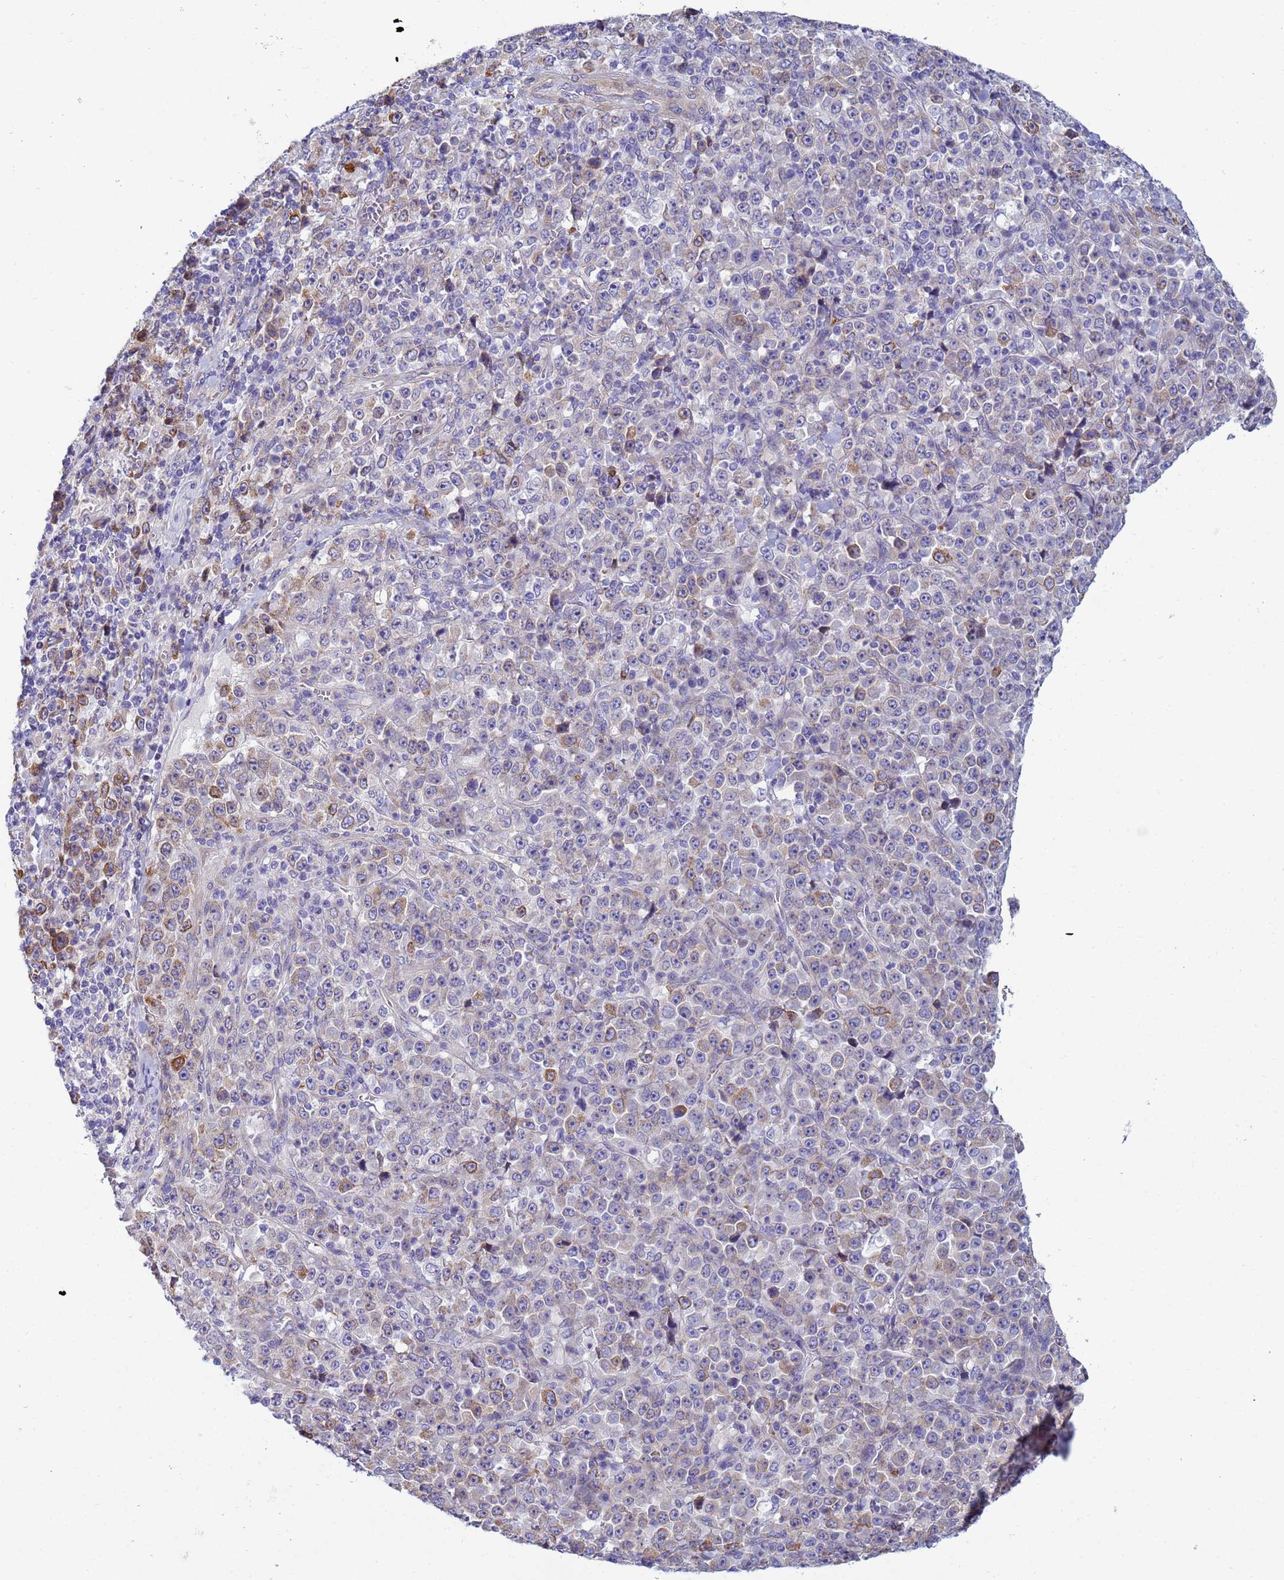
{"staining": {"intensity": "moderate", "quantity": "<25%", "location": "cytoplasmic/membranous"}, "tissue": "stomach cancer", "cell_type": "Tumor cells", "image_type": "cancer", "snomed": [{"axis": "morphology", "description": "Normal tissue, NOS"}, {"axis": "morphology", "description": "Adenocarcinoma, NOS"}, {"axis": "topography", "description": "Stomach, upper"}, {"axis": "topography", "description": "Stomach"}], "caption": "Adenocarcinoma (stomach) stained with DAB immunohistochemistry (IHC) demonstrates low levels of moderate cytoplasmic/membranous expression in approximately <25% of tumor cells. Immunohistochemistry stains the protein in brown and the nuclei are stained blue.", "gene": "TRPC6", "patient": {"sex": "male", "age": 59}}